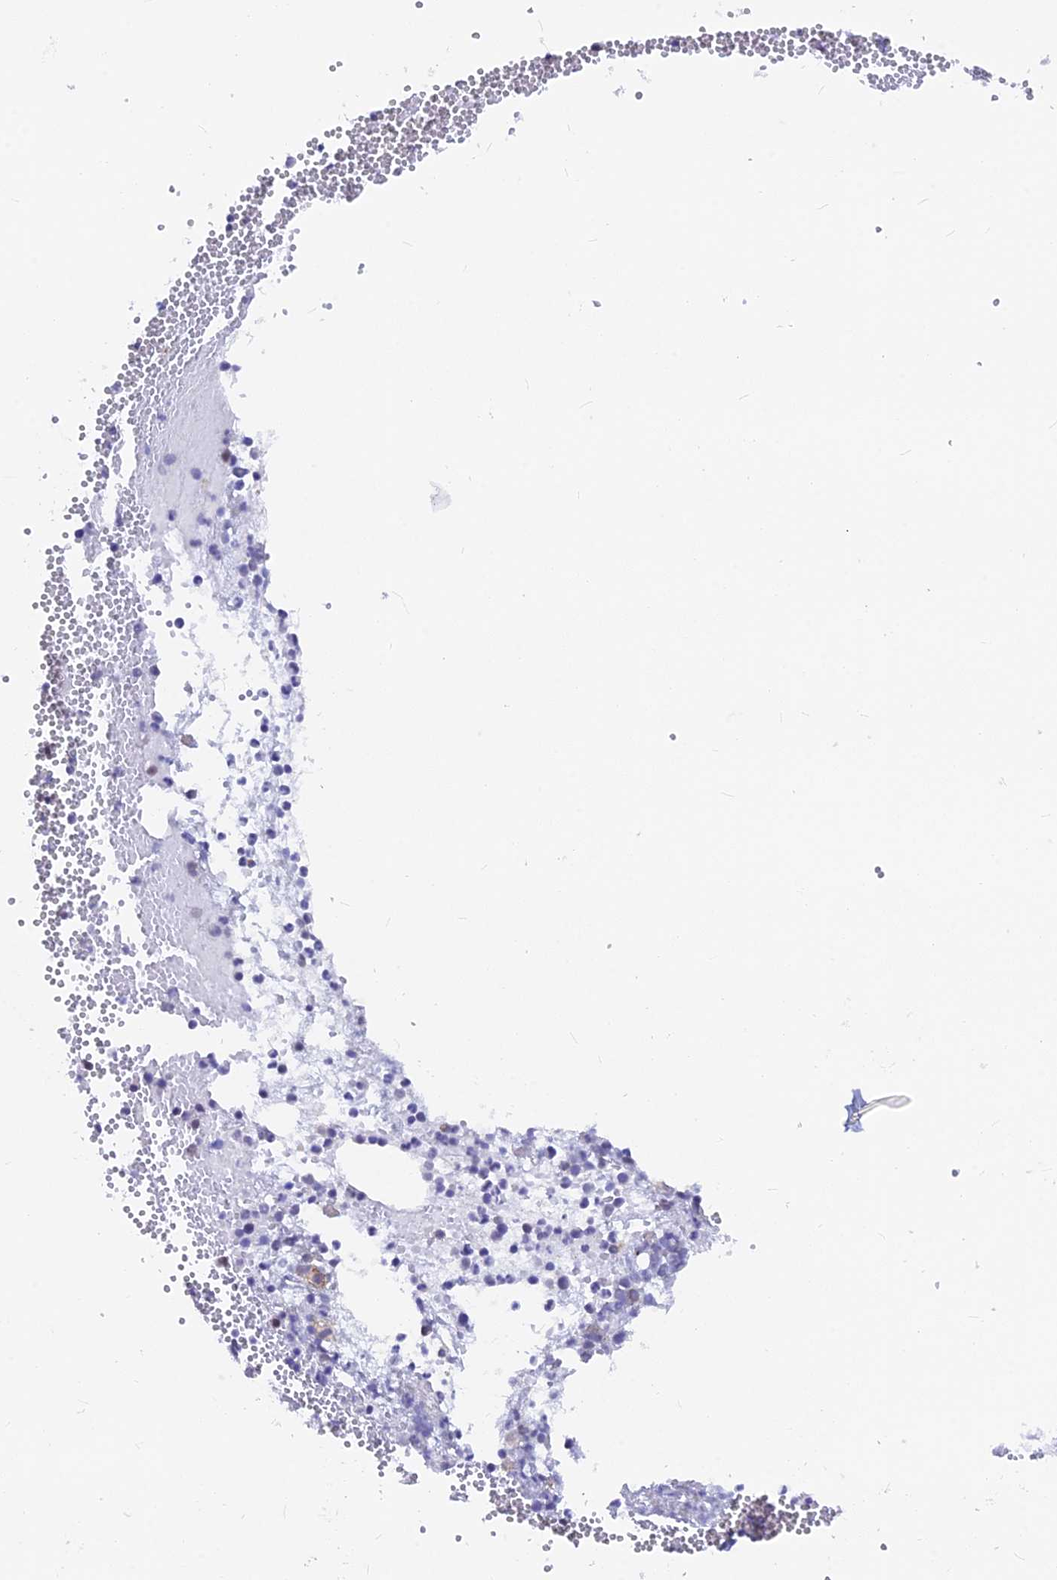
{"staining": {"intensity": "negative", "quantity": "none", "location": "none"}, "tissue": "bone marrow", "cell_type": "Hematopoietic cells", "image_type": "normal", "snomed": [{"axis": "morphology", "description": "Normal tissue, NOS"}, {"axis": "topography", "description": "Bone marrow"}], "caption": "A high-resolution micrograph shows immunohistochemistry (IHC) staining of unremarkable bone marrow, which exhibits no significant positivity in hematopoietic cells.", "gene": "VSTM2L", "patient": {"sex": "female", "age": 77}}